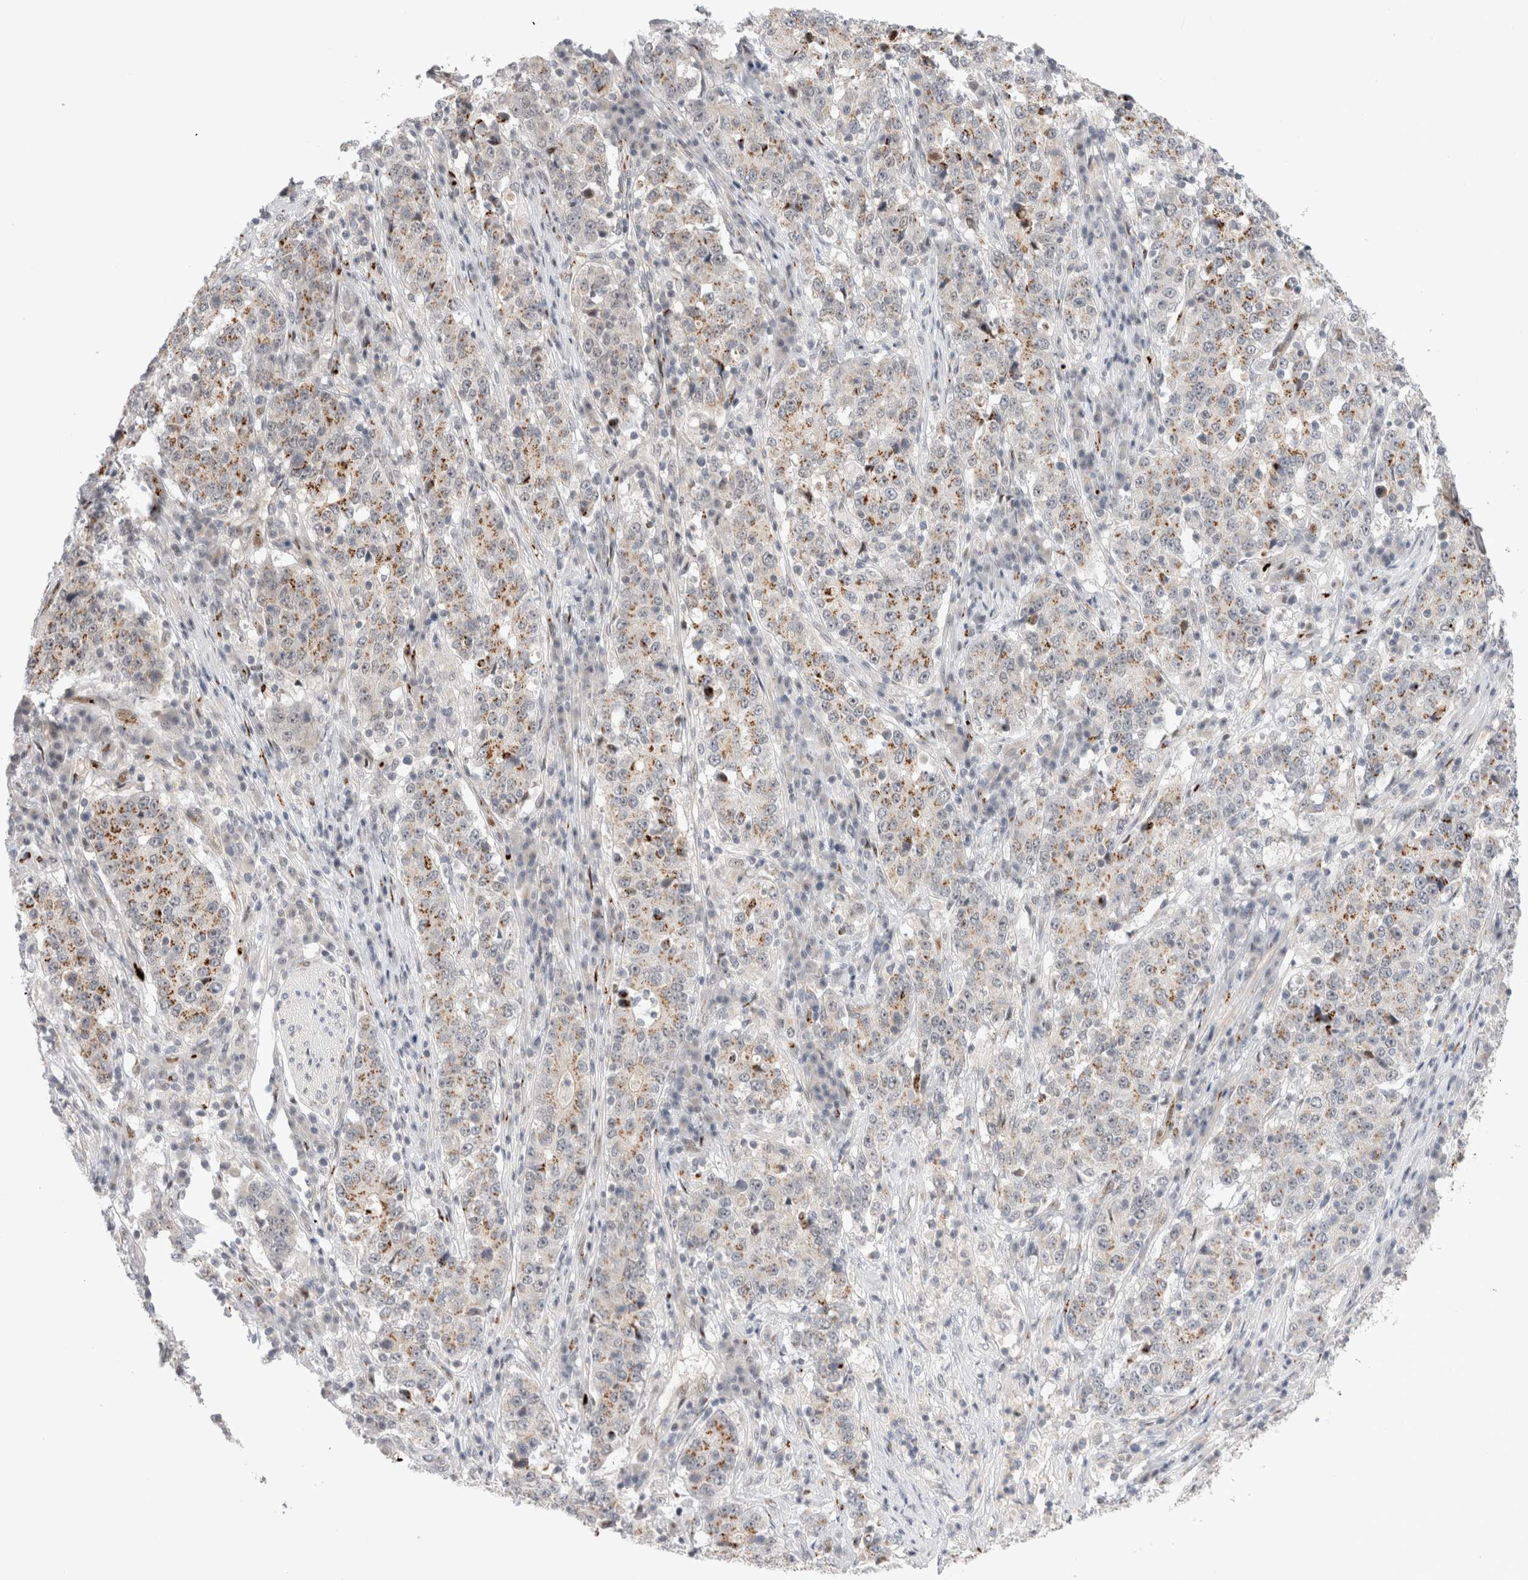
{"staining": {"intensity": "moderate", "quantity": ">75%", "location": "cytoplasmic/membranous"}, "tissue": "stomach cancer", "cell_type": "Tumor cells", "image_type": "cancer", "snomed": [{"axis": "morphology", "description": "Adenocarcinoma, NOS"}, {"axis": "topography", "description": "Stomach"}], "caption": "This photomicrograph displays immunohistochemistry staining of human stomach adenocarcinoma, with medium moderate cytoplasmic/membranous expression in approximately >75% of tumor cells.", "gene": "VPS28", "patient": {"sex": "male", "age": 59}}